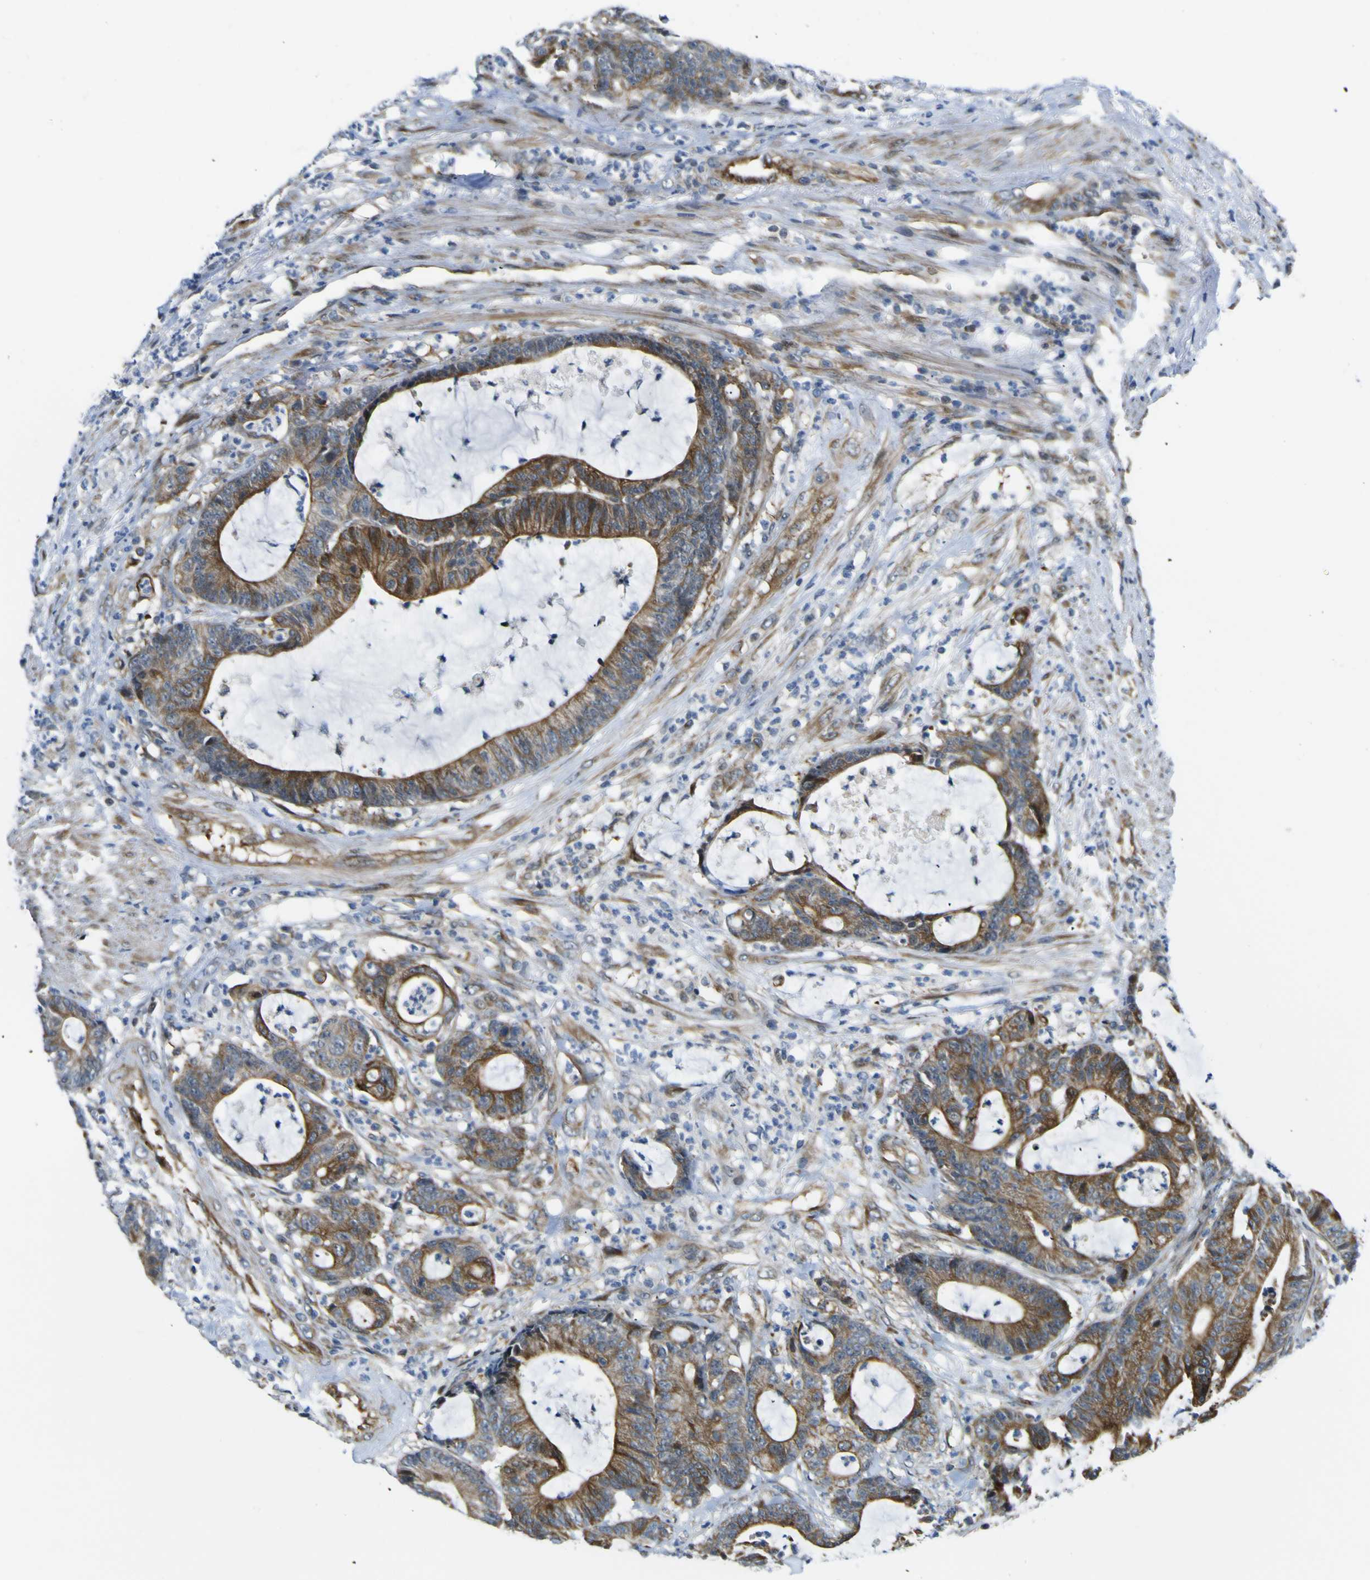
{"staining": {"intensity": "strong", "quantity": ">75%", "location": "cytoplasmic/membranous"}, "tissue": "colorectal cancer", "cell_type": "Tumor cells", "image_type": "cancer", "snomed": [{"axis": "morphology", "description": "Adenocarcinoma, NOS"}, {"axis": "topography", "description": "Colon"}], "caption": "High-power microscopy captured an immunohistochemistry micrograph of adenocarcinoma (colorectal), revealing strong cytoplasmic/membranous positivity in approximately >75% of tumor cells.", "gene": "KDM7A", "patient": {"sex": "female", "age": 84}}